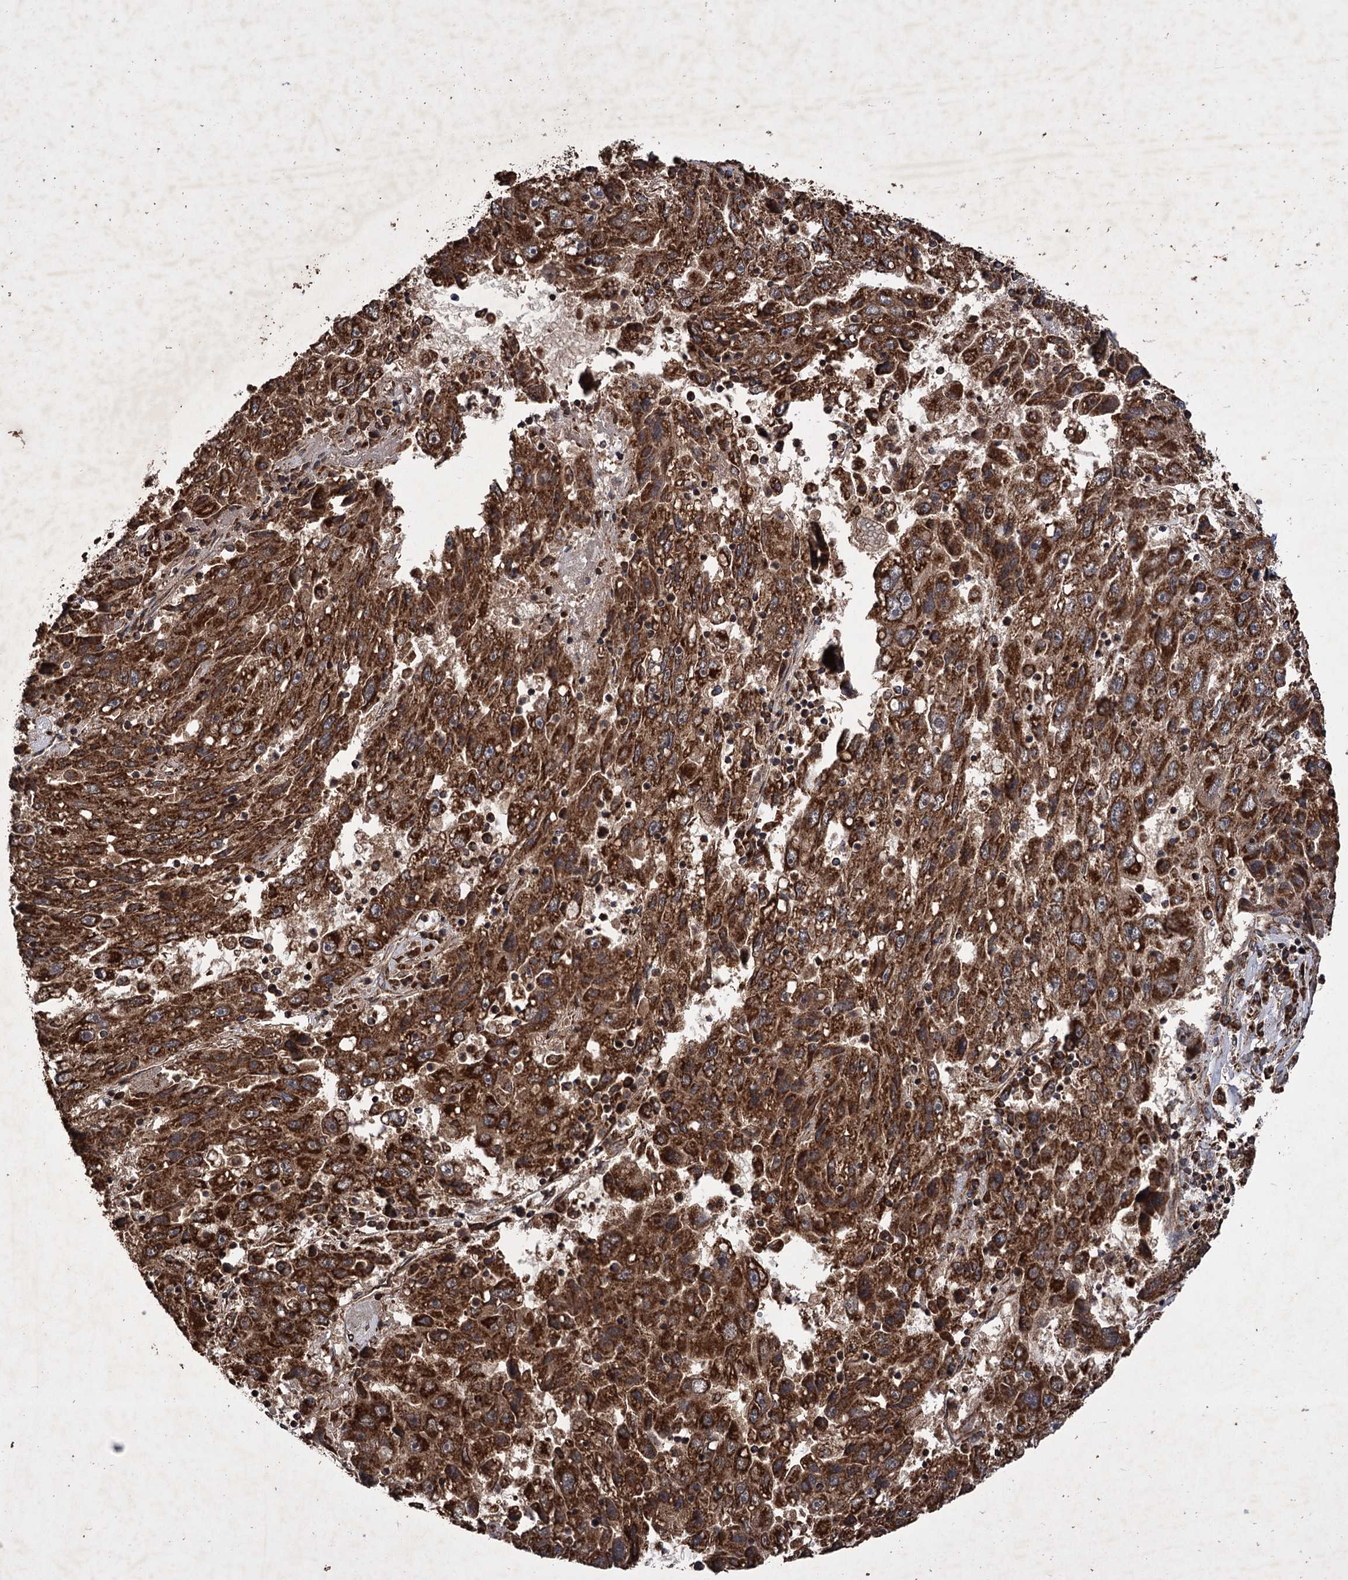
{"staining": {"intensity": "strong", "quantity": ">75%", "location": "cytoplasmic/membranous"}, "tissue": "liver cancer", "cell_type": "Tumor cells", "image_type": "cancer", "snomed": [{"axis": "morphology", "description": "Carcinoma, Hepatocellular, NOS"}, {"axis": "topography", "description": "Liver"}], "caption": "Liver cancer (hepatocellular carcinoma) tissue shows strong cytoplasmic/membranous staining in about >75% of tumor cells The staining was performed using DAB to visualize the protein expression in brown, while the nuclei were stained in blue with hematoxylin (Magnification: 20x).", "gene": "IPO4", "patient": {"sex": "male", "age": 49}}